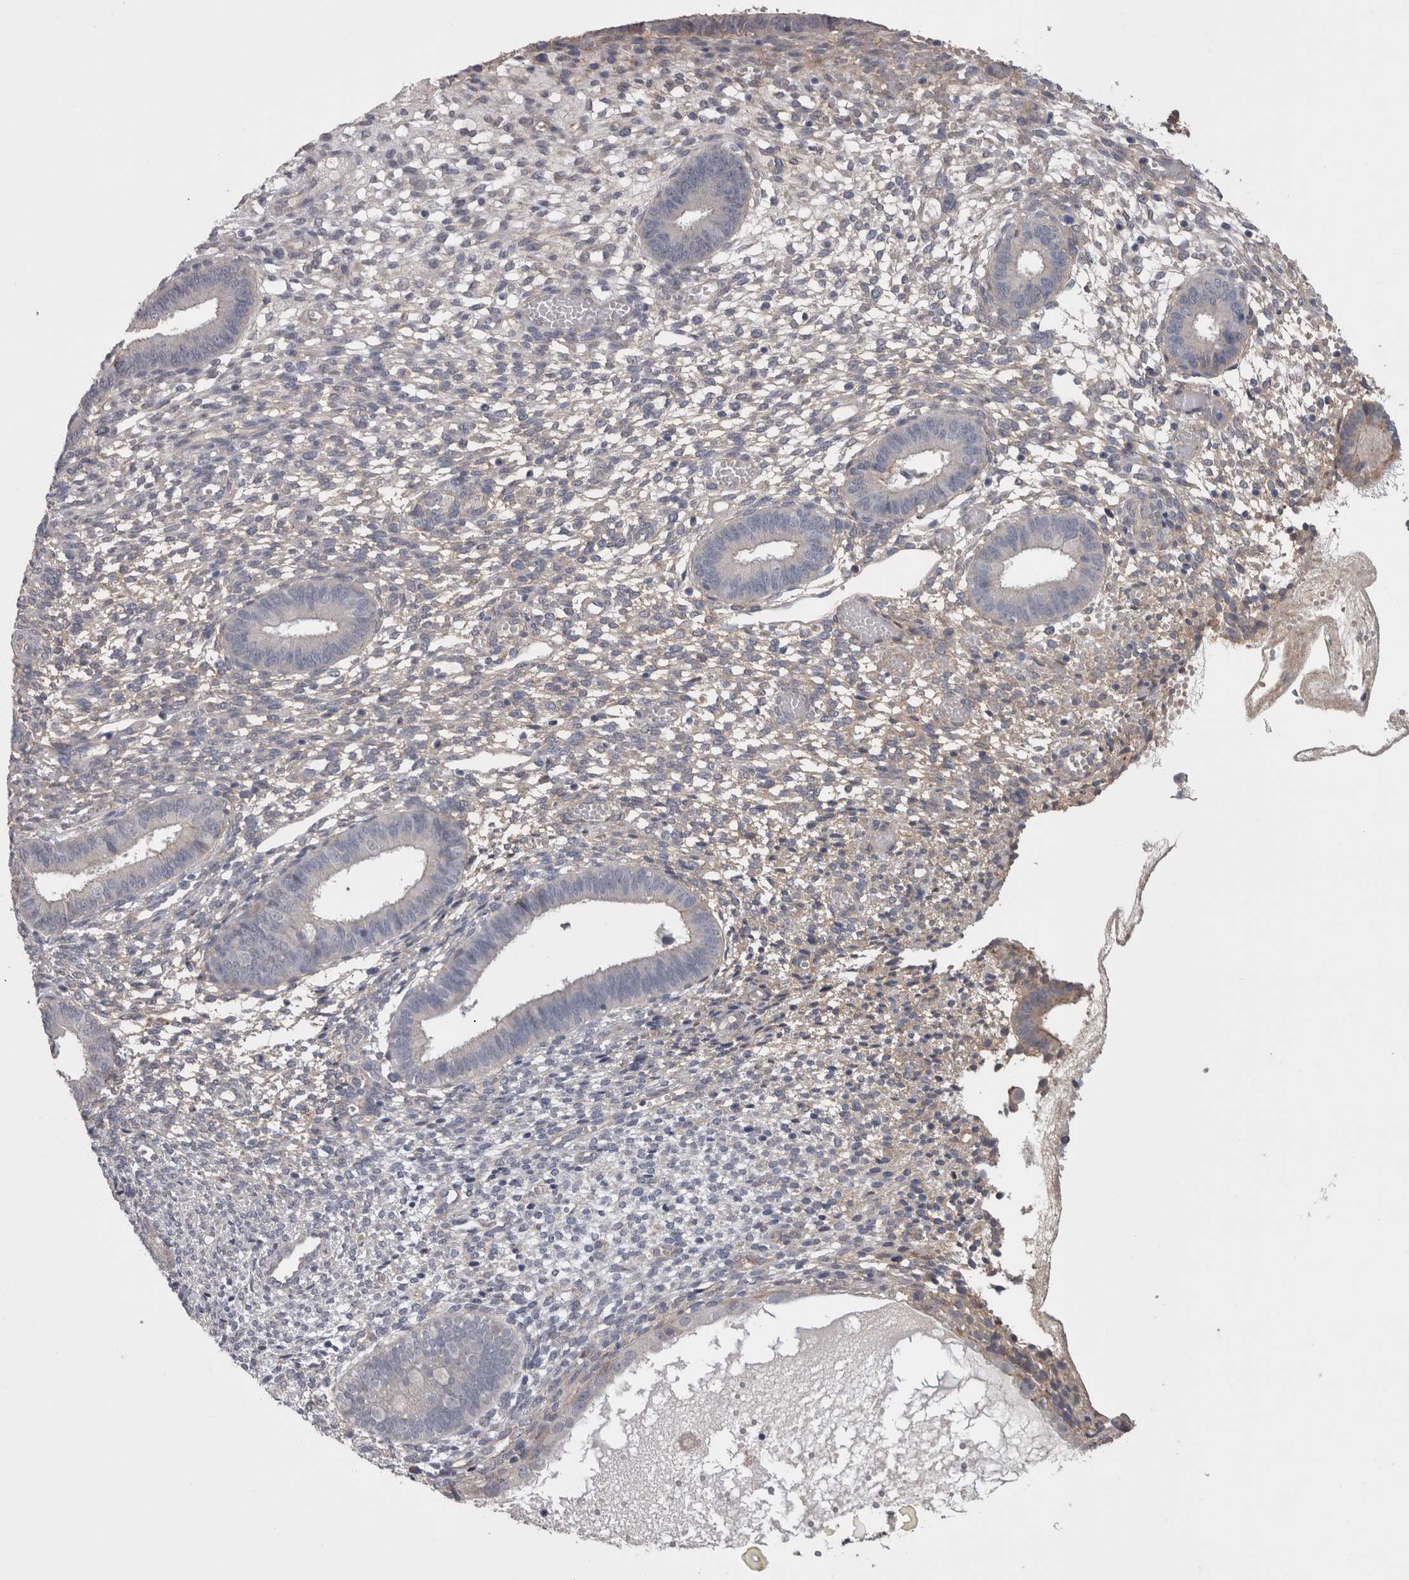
{"staining": {"intensity": "weak", "quantity": "25%-75%", "location": "cytoplasmic/membranous"}, "tissue": "endometrium", "cell_type": "Cells in endometrial stroma", "image_type": "normal", "snomed": [{"axis": "morphology", "description": "Normal tissue, NOS"}, {"axis": "topography", "description": "Endometrium"}], "caption": "A high-resolution histopathology image shows immunohistochemistry (IHC) staining of benign endometrium, which exhibits weak cytoplasmic/membranous positivity in approximately 25%-75% of cells in endometrial stroma.", "gene": "NECTIN2", "patient": {"sex": "female", "age": 46}}